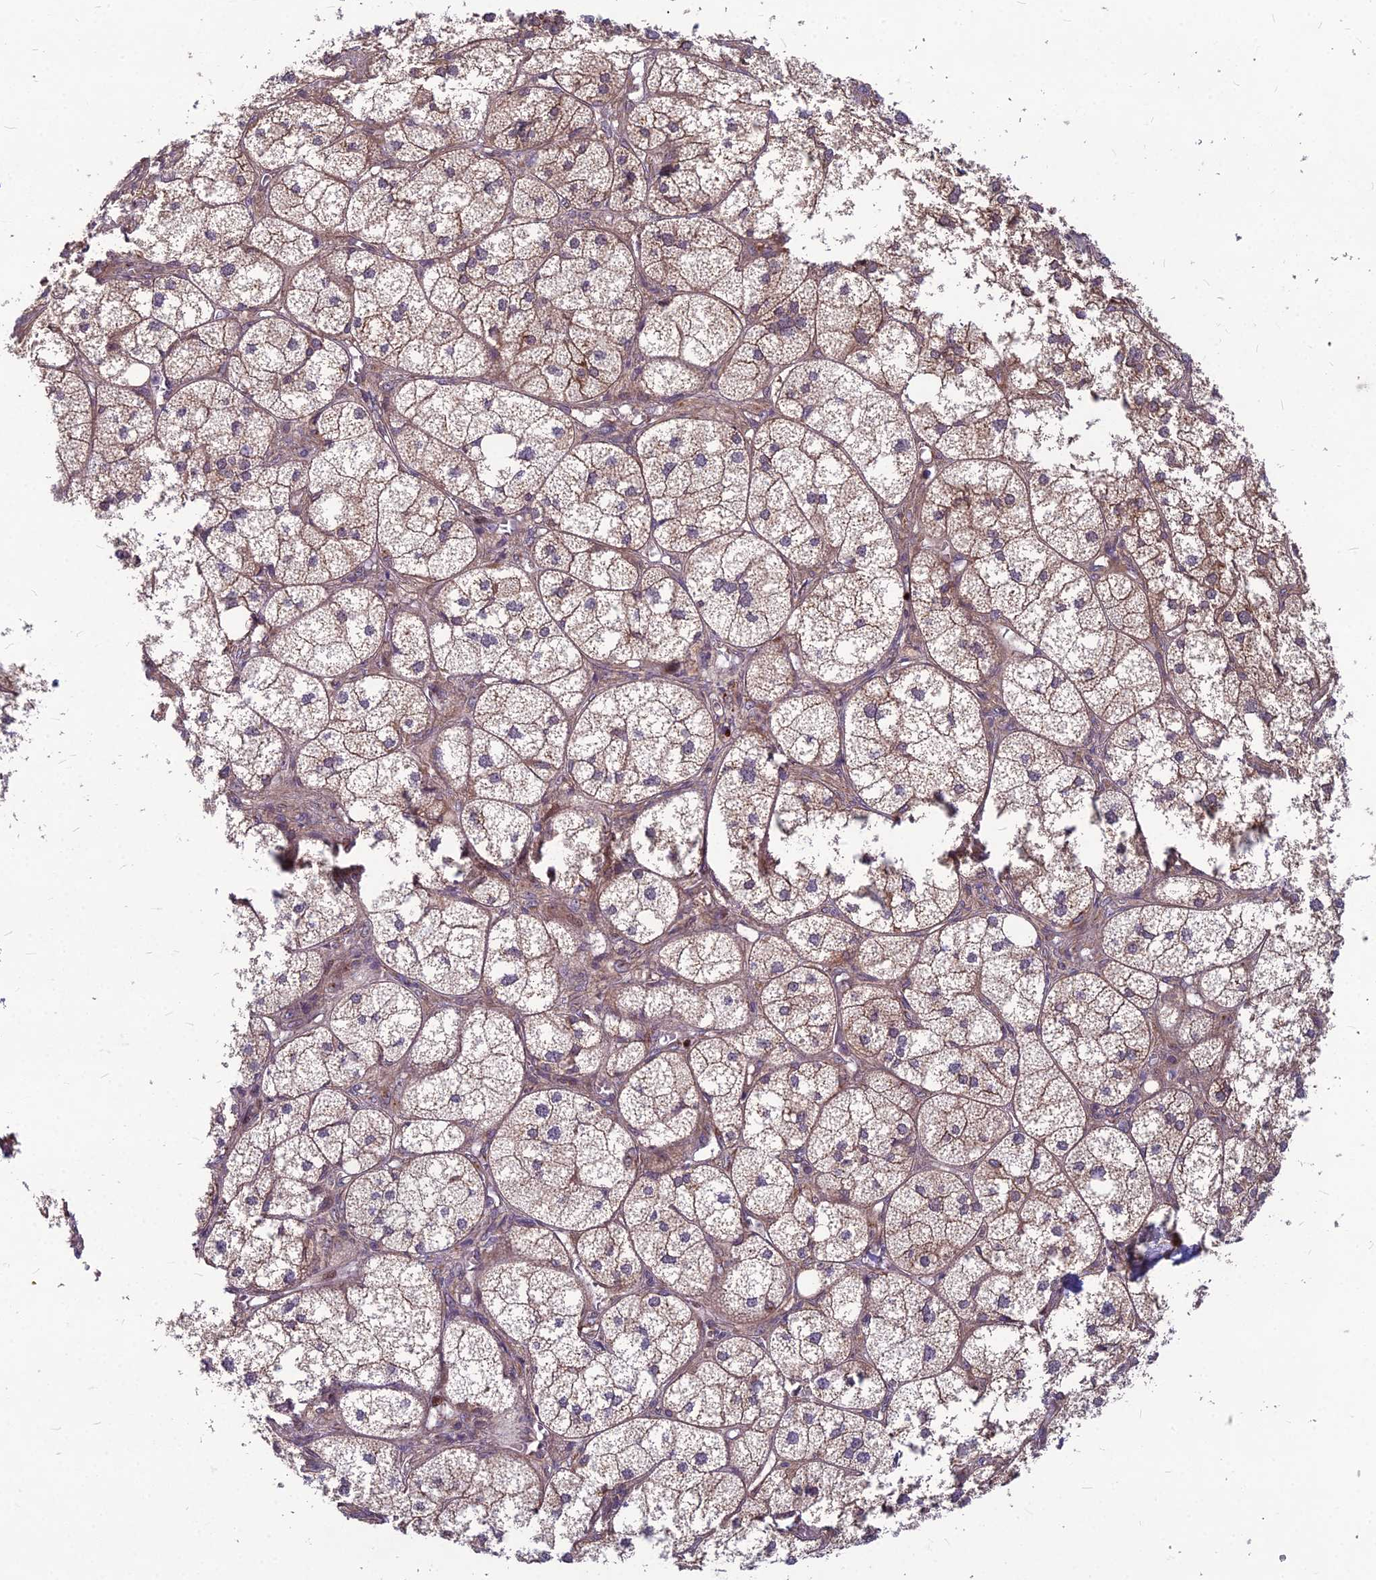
{"staining": {"intensity": "strong", "quantity": "25%-75%", "location": "cytoplasmic/membranous,nuclear"}, "tissue": "adrenal gland", "cell_type": "Glandular cells", "image_type": "normal", "snomed": [{"axis": "morphology", "description": "Normal tissue, NOS"}, {"axis": "topography", "description": "Adrenal gland"}], "caption": "A micrograph of adrenal gland stained for a protein shows strong cytoplasmic/membranous,nuclear brown staining in glandular cells.", "gene": "MFSD8", "patient": {"sex": "female", "age": 61}}